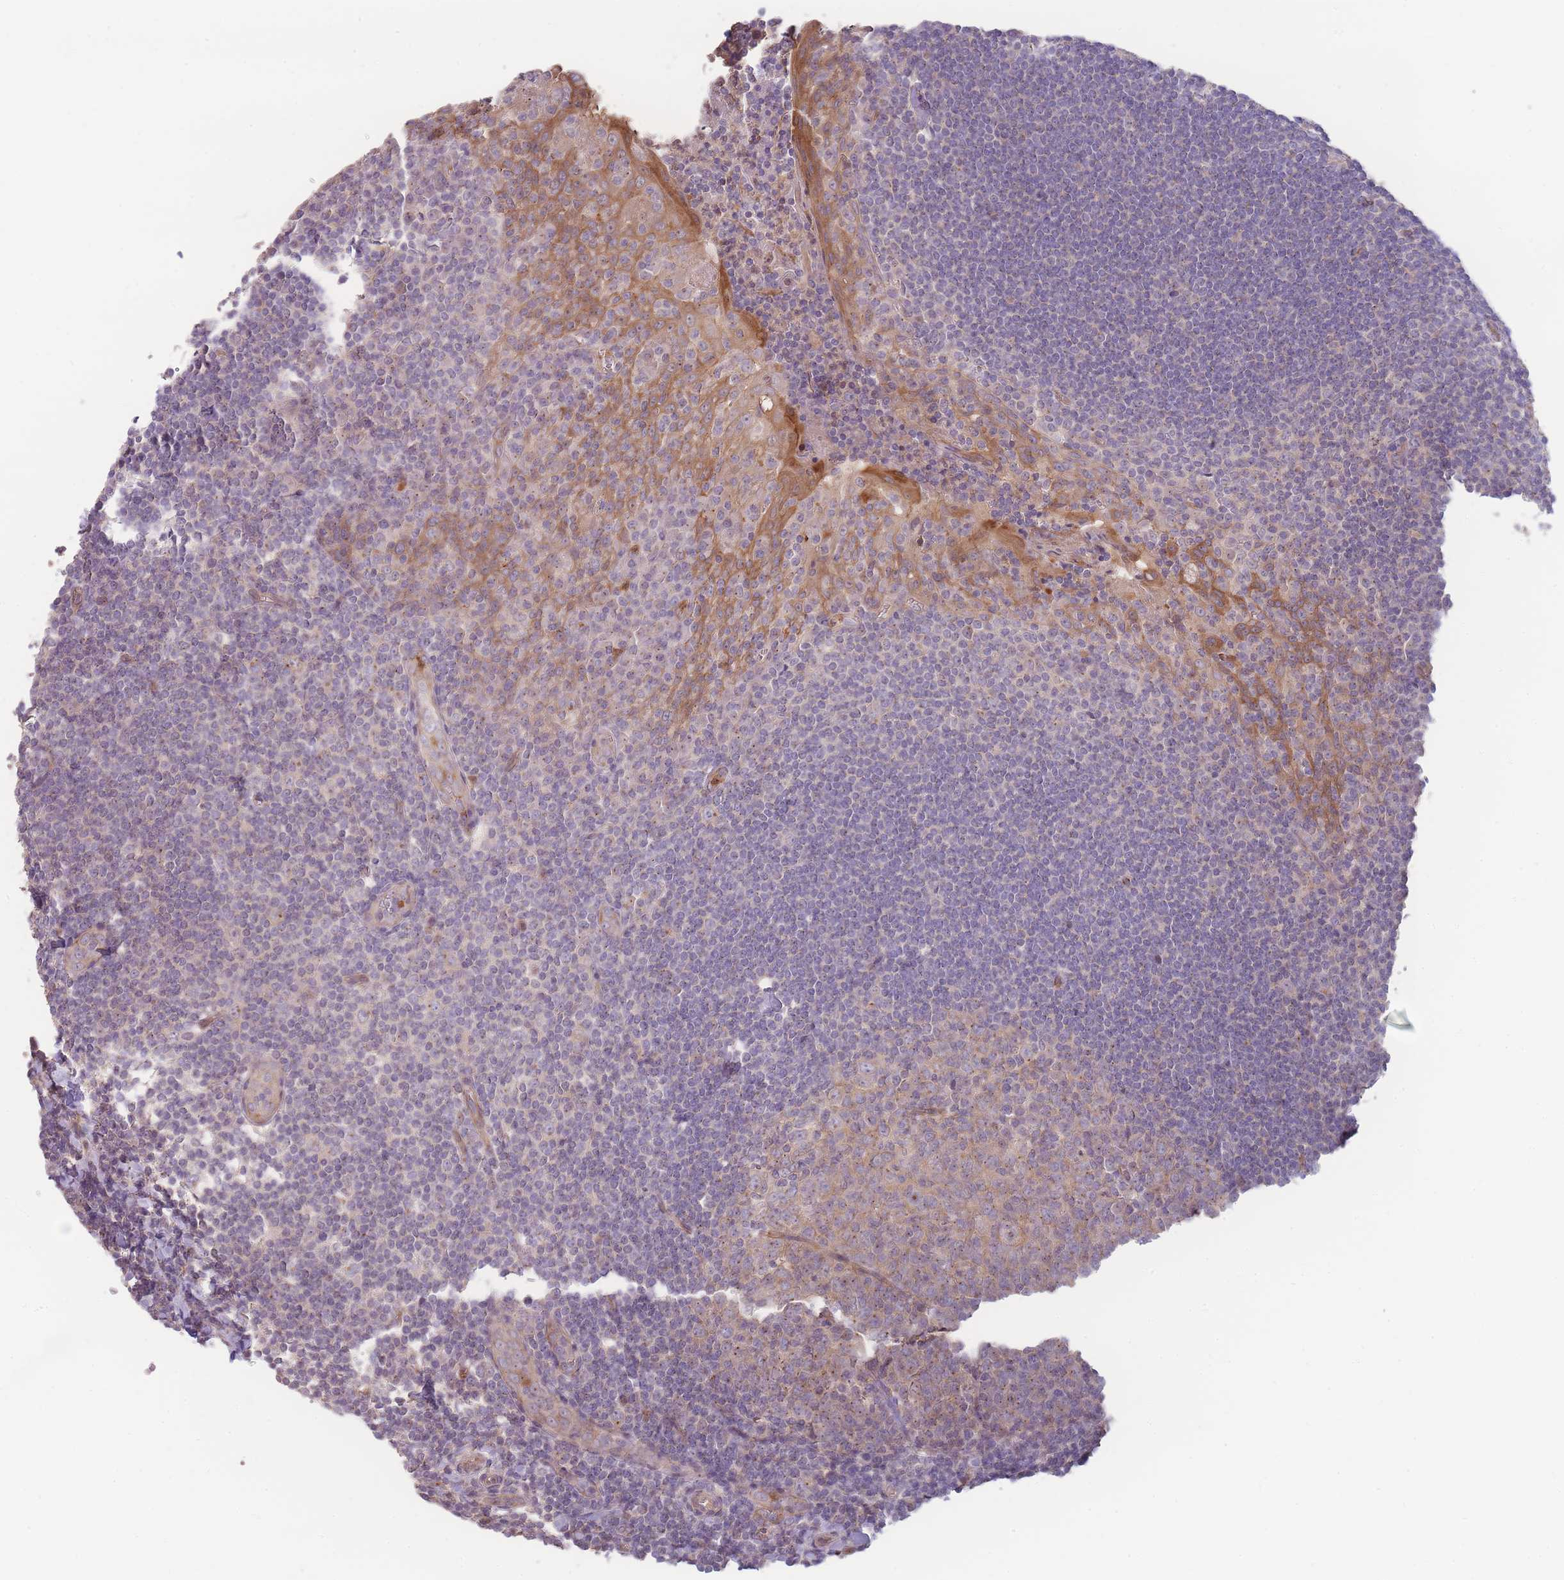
{"staining": {"intensity": "weak", "quantity": "25%-75%", "location": "cytoplasmic/membranous"}, "tissue": "tonsil", "cell_type": "Germinal center cells", "image_type": "normal", "snomed": [{"axis": "morphology", "description": "Normal tissue, NOS"}, {"axis": "topography", "description": "Tonsil"}], "caption": "A brown stain shows weak cytoplasmic/membranous expression of a protein in germinal center cells of benign tonsil. (DAB IHC, brown staining for protein, blue staining for nuclei).", "gene": "STEAP3", "patient": {"sex": "male", "age": 27}}